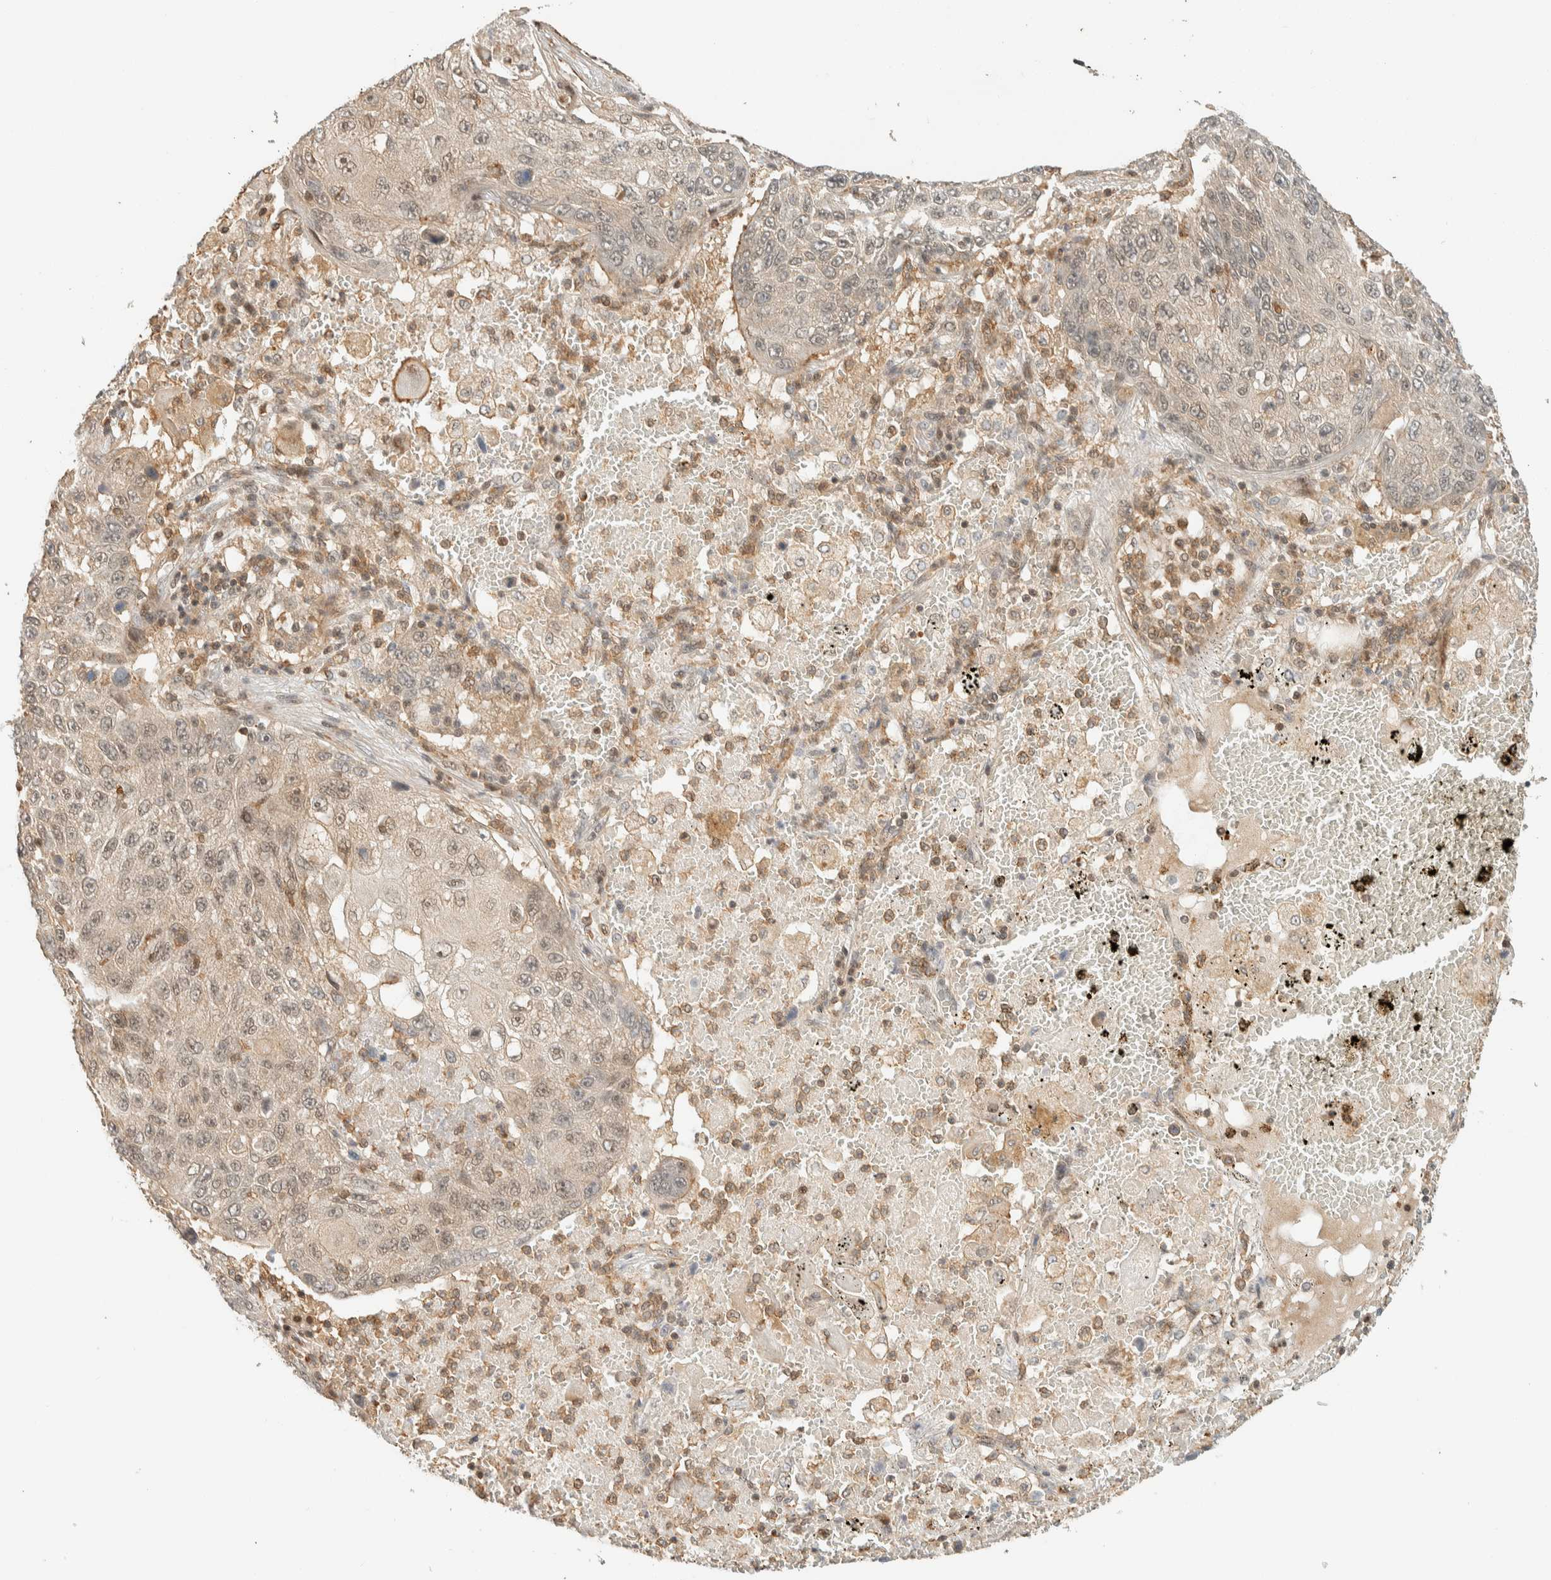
{"staining": {"intensity": "weak", "quantity": "<25%", "location": "cytoplasmic/membranous"}, "tissue": "lung cancer", "cell_type": "Tumor cells", "image_type": "cancer", "snomed": [{"axis": "morphology", "description": "Squamous cell carcinoma, NOS"}, {"axis": "topography", "description": "Lung"}], "caption": "The image displays no staining of tumor cells in lung squamous cell carcinoma. Nuclei are stained in blue.", "gene": "ARFGEF1", "patient": {"sex": "male", "age": 61}}